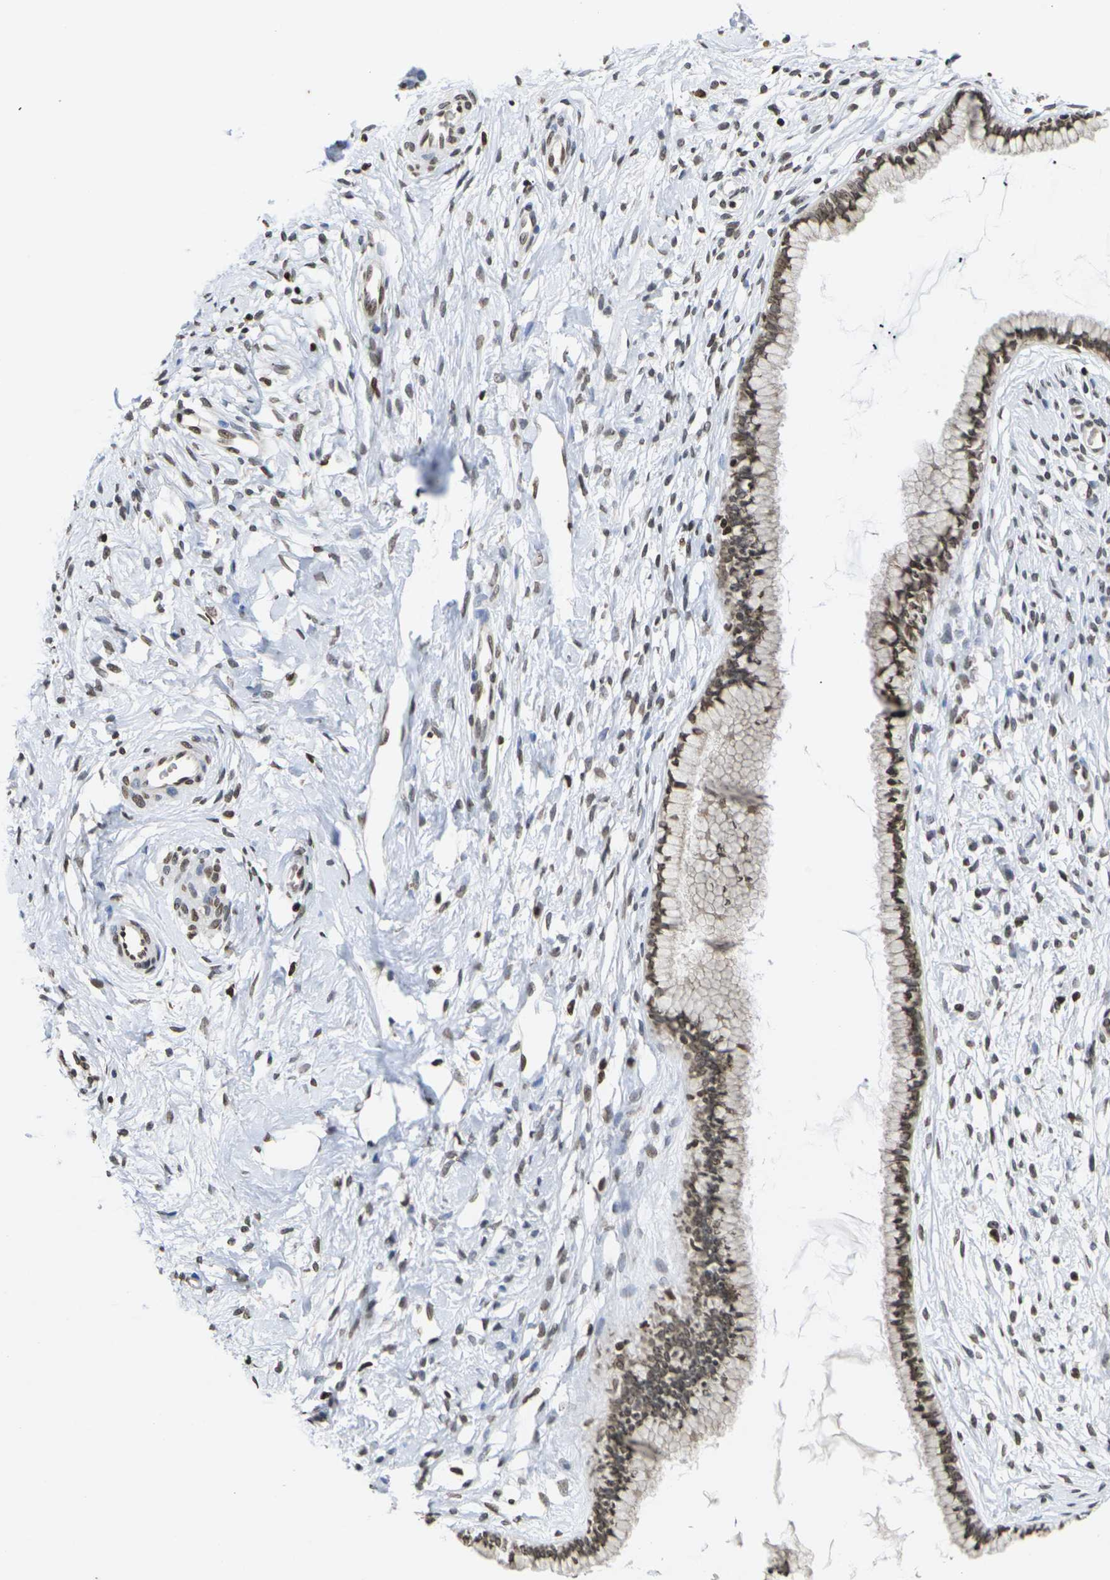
{"staining": {"intensity": "moderate", "quantity": ">75%", "location": "nuclear"}, "tissue": "cervix", "cell_type": "Glandular cells", "image_type": "normal", "snomed": [{"axis": "morphology", "description": "Normal tissue, NOS"}, {"axis": "topography", "description": "Cervix"}], "caption": "A micrograph of human cervix stained for a protein demonstrates moderate nuclear brown staining in glandular cells.", "gene": "ETV5", "patient": {"sex": "female", "age": 65}}